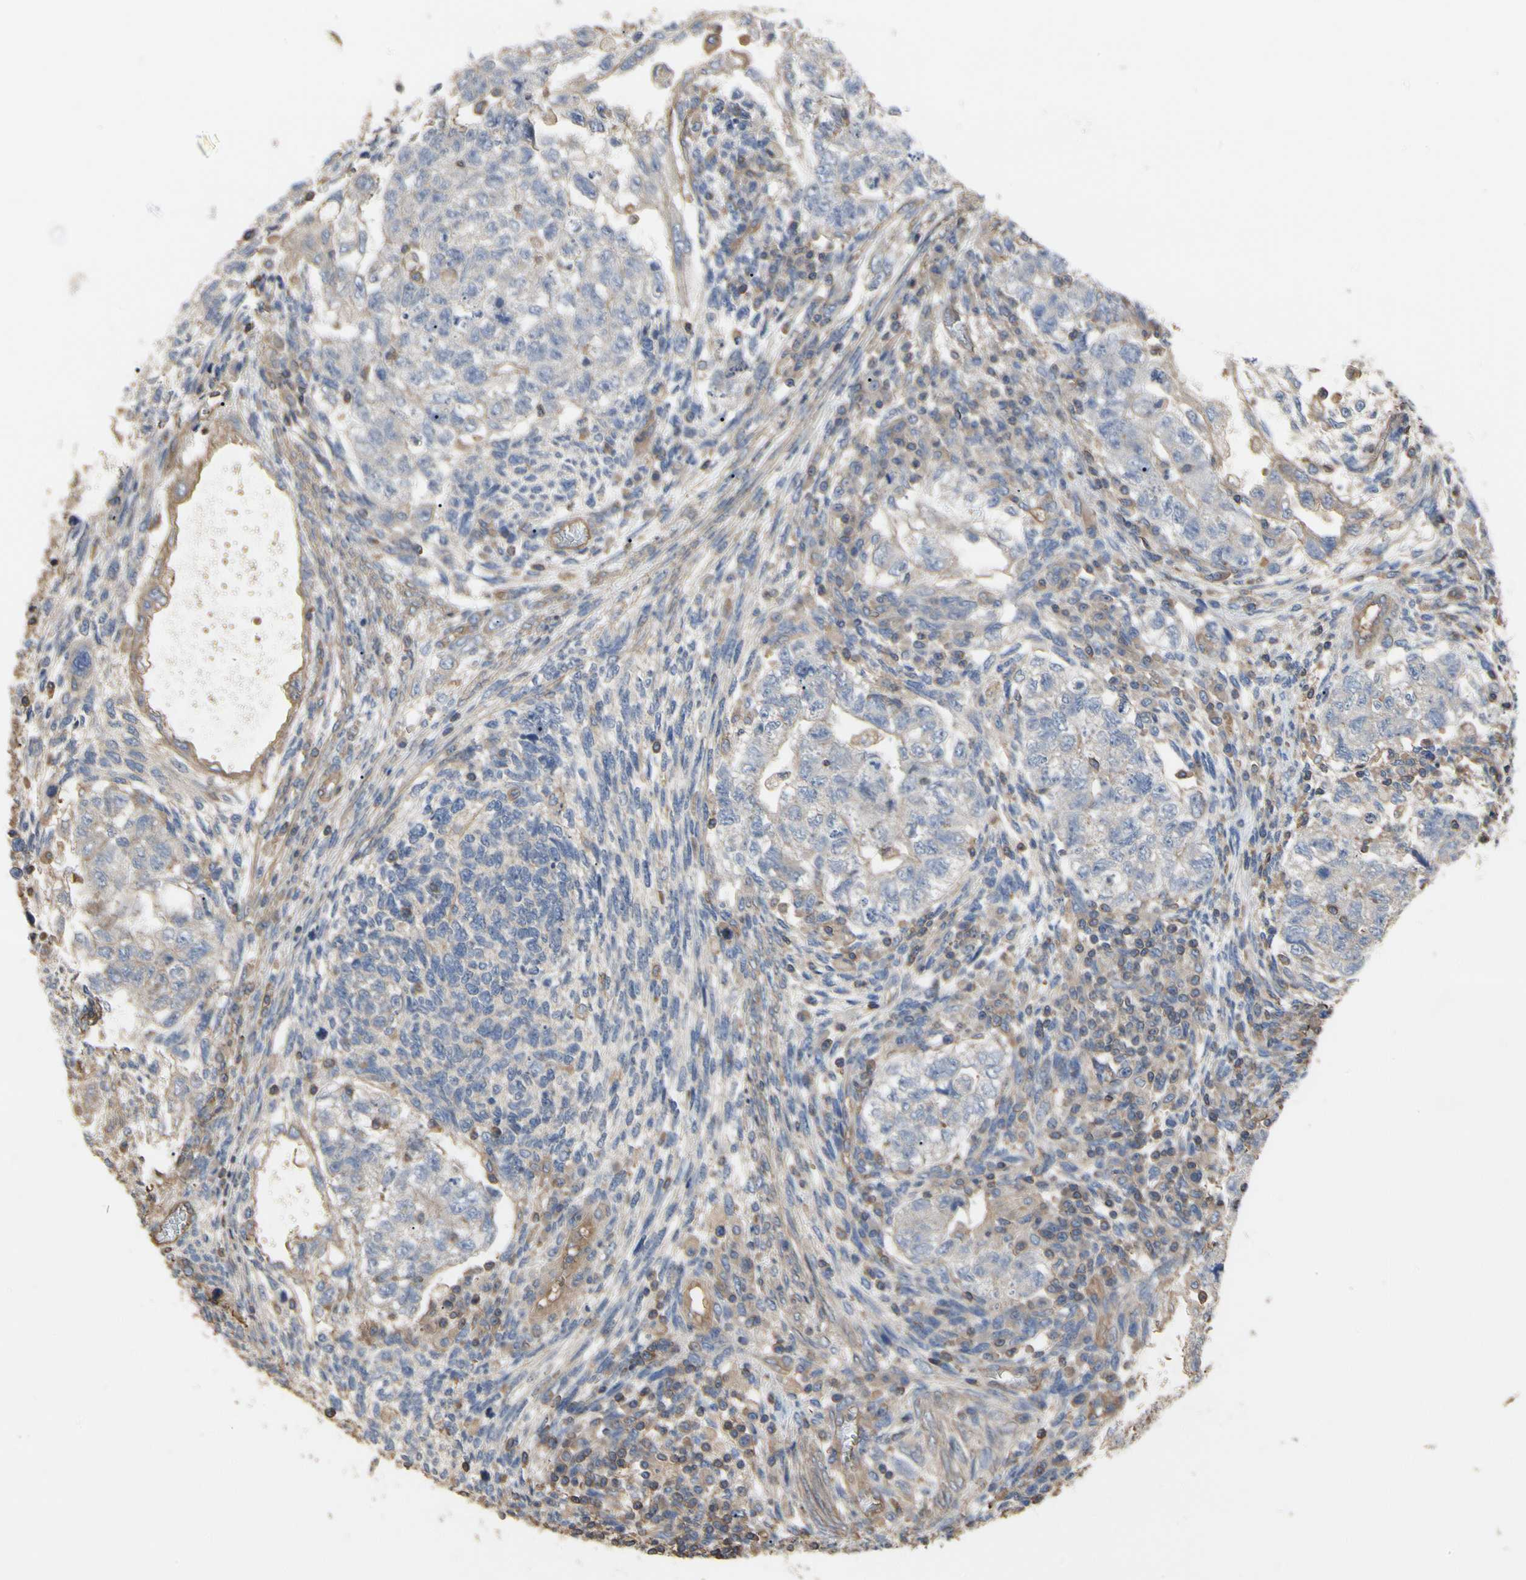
{"staining": {"intensity": "weak", "quantity": "<25%", "location": "cytoplasmic/membranous"}, "tissue": "testis cancer", "cell_type": "Tumor cells", "image_type": "cancer", "snomed": [{"axis": "morphology", "description": "Normal tissue, NOS"}, {"axis": "morphology", "description": "Carcinoma, Embryonal, NOS"}, {"axis": "topography", "description": "Testis"}], "caption": "Immunohistochemistry (IHC) of human testis embryonal carcinoma exhibits no positivity in tumor cells.", "gene": "PDZK1", "patient": {"sex": "male", "age": 36}}